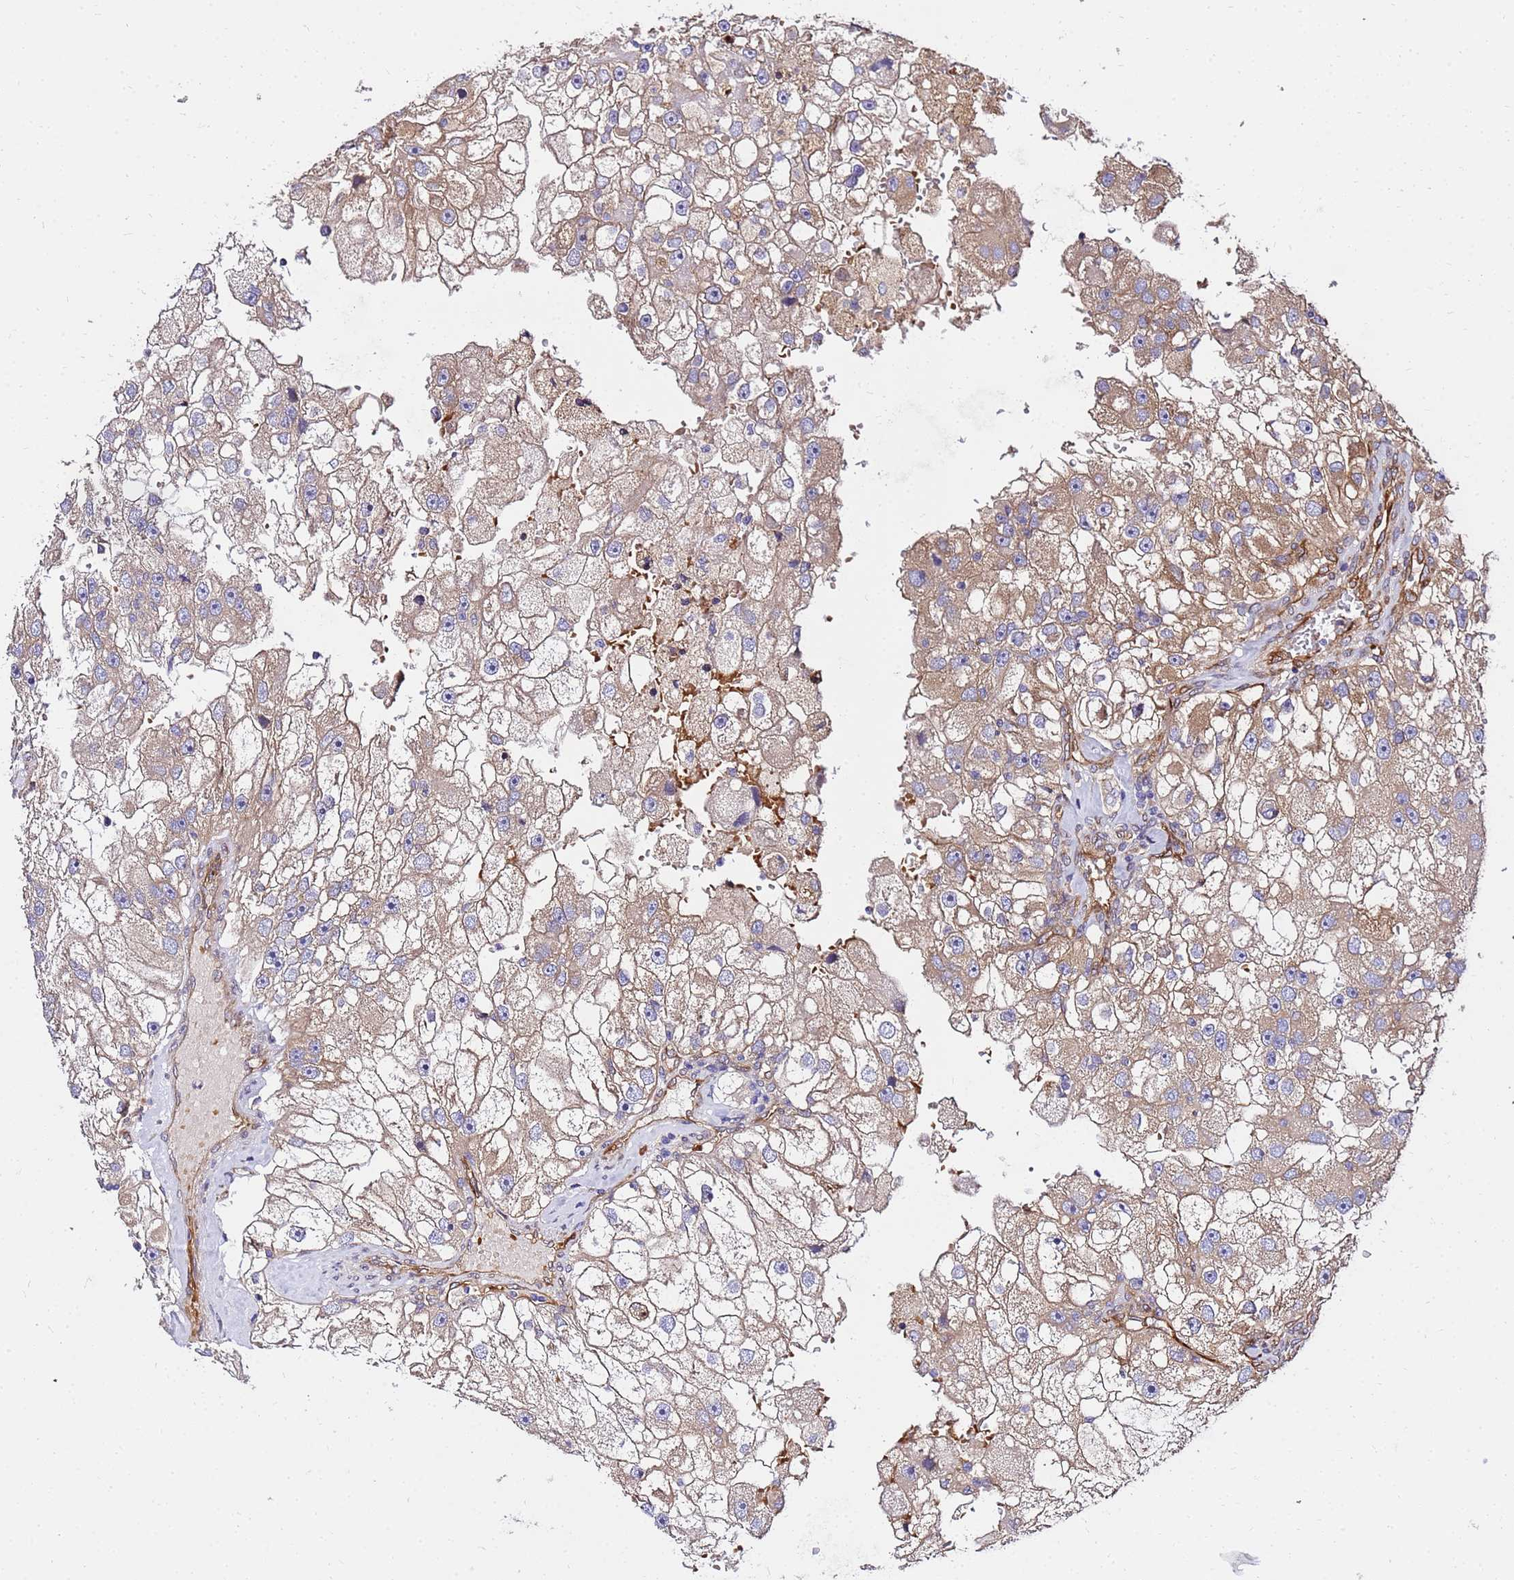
{"staining": {"intensity": "moderate", "quantity": ">75%", "location": "cytoplasmic/membranous"}, "tissue": "renal cancer", "cell_type": "Tumor cells", "image_type": "cancer", "snomed": [{"axis": "morphology", "description": "Adenocarcinoma, NOS"}, {"axis": "topography", "description": "Kidney"}], "caption": "High-power microscopy captured an immunohistochemistry (IHC) histopathology image of renal cancer (adenocarcinoma), revealing moderate cytoplasmic/membranous expression in about >75% of tumor cells.", "gene": "WWC2", "patient": {"sex": "male", "age": 63}}